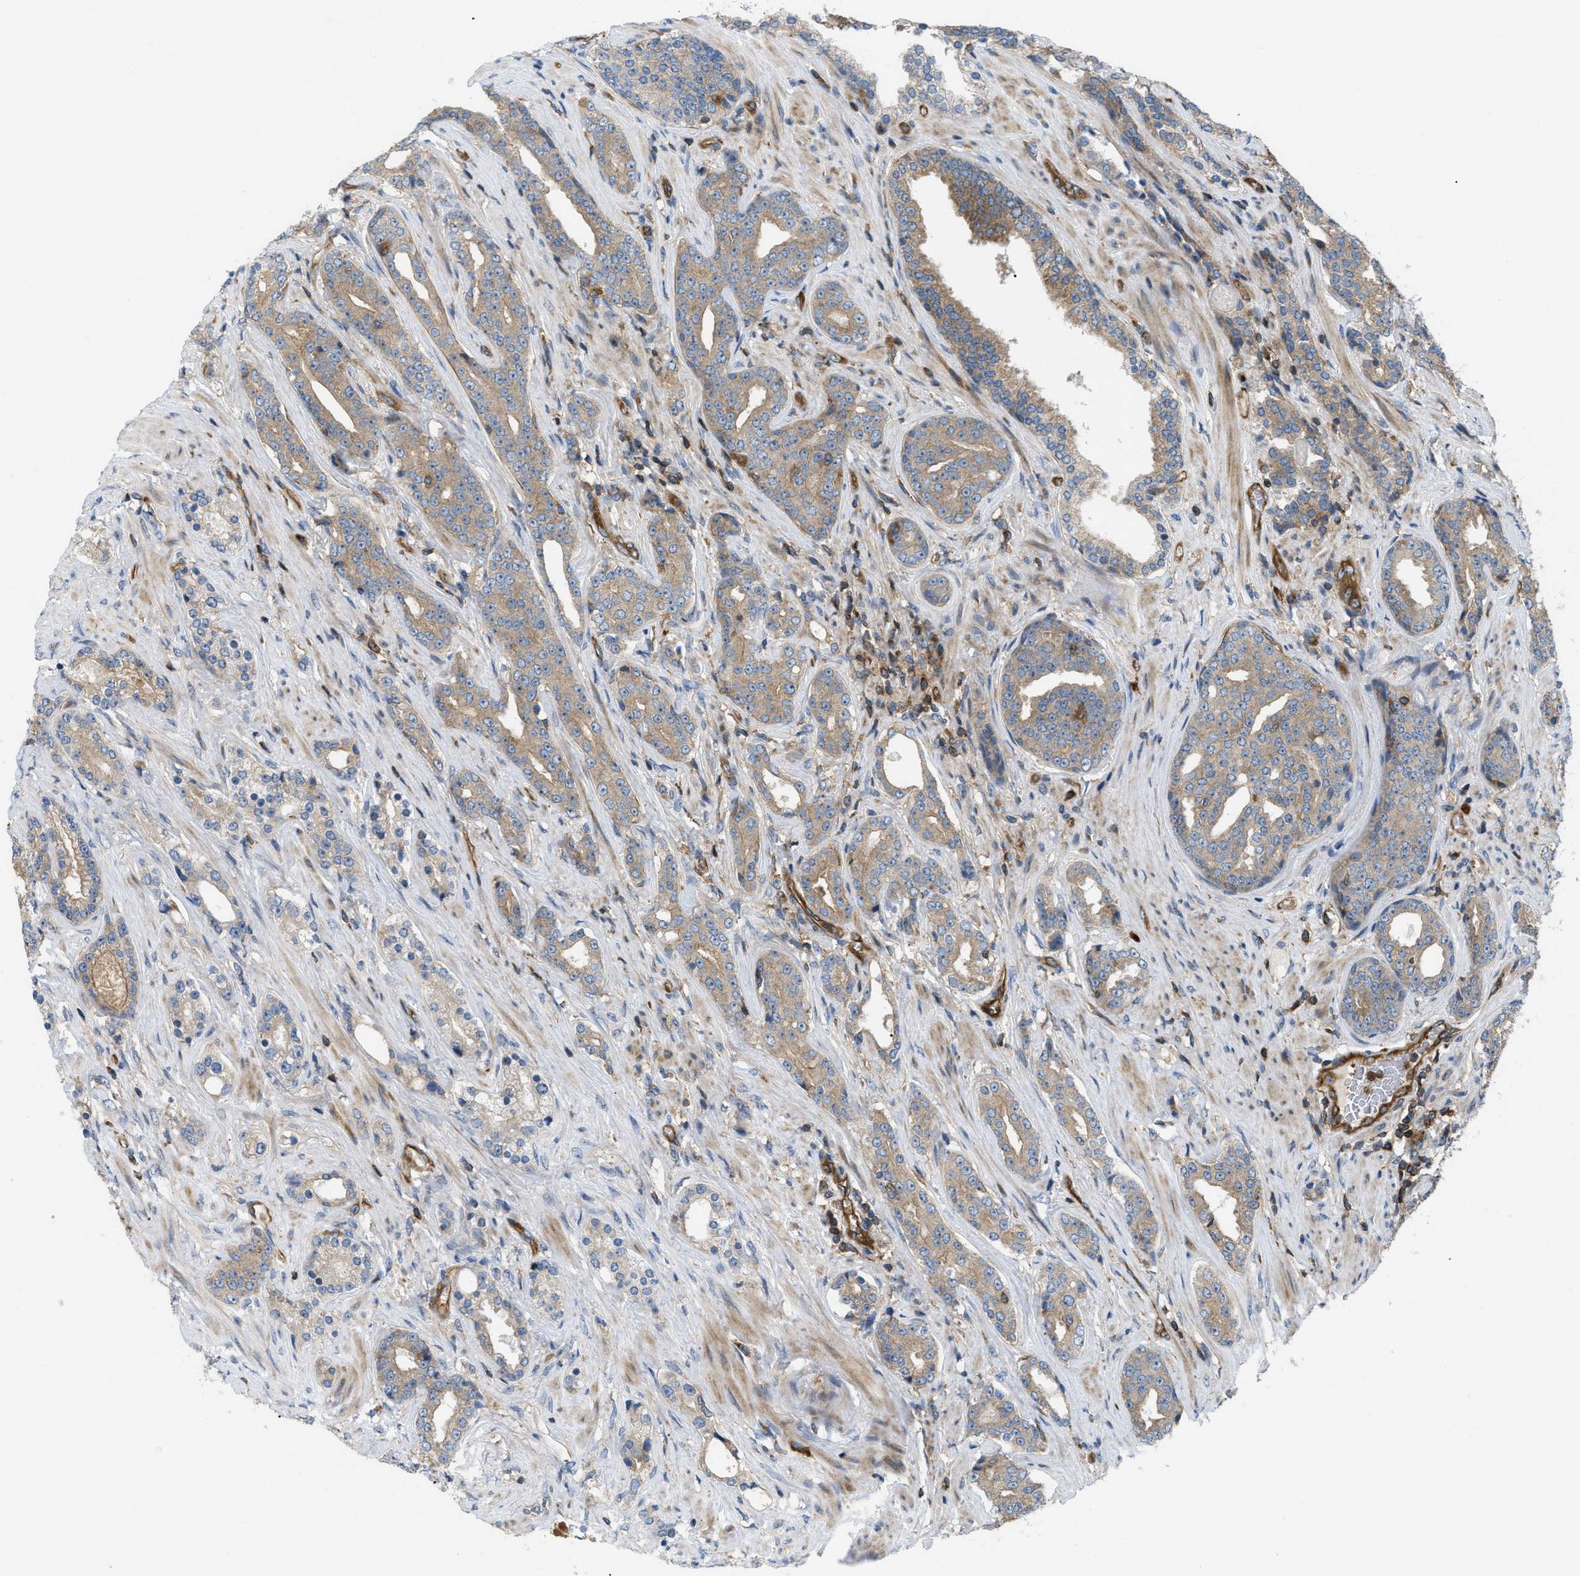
{"staining": {"intensity": "moderate", "quantity": "25%-75%", "location": "cytoplasmic/membranous"}, "tissue": "prostate cancer", "cell_type": "Tumor cells", "image_type": "cancer", "snomed": [{"axis": "morphology", "description": "Adenocarcinoma, High grade"}, {"axis": "topography", "description": "Prostate"}], "caption": "This photomicrograph exhibits prostate cancer (high-grade adenocarcinoma) stained with immunohistochemistry to label a protein in brown. The cytoplasmic/membranous of tumor cells show moderate positivity for the protein. Nuclei are counter-stained blue.", "gene": "ATP2A3", "patient": {"sex": "male", "age": 71}}